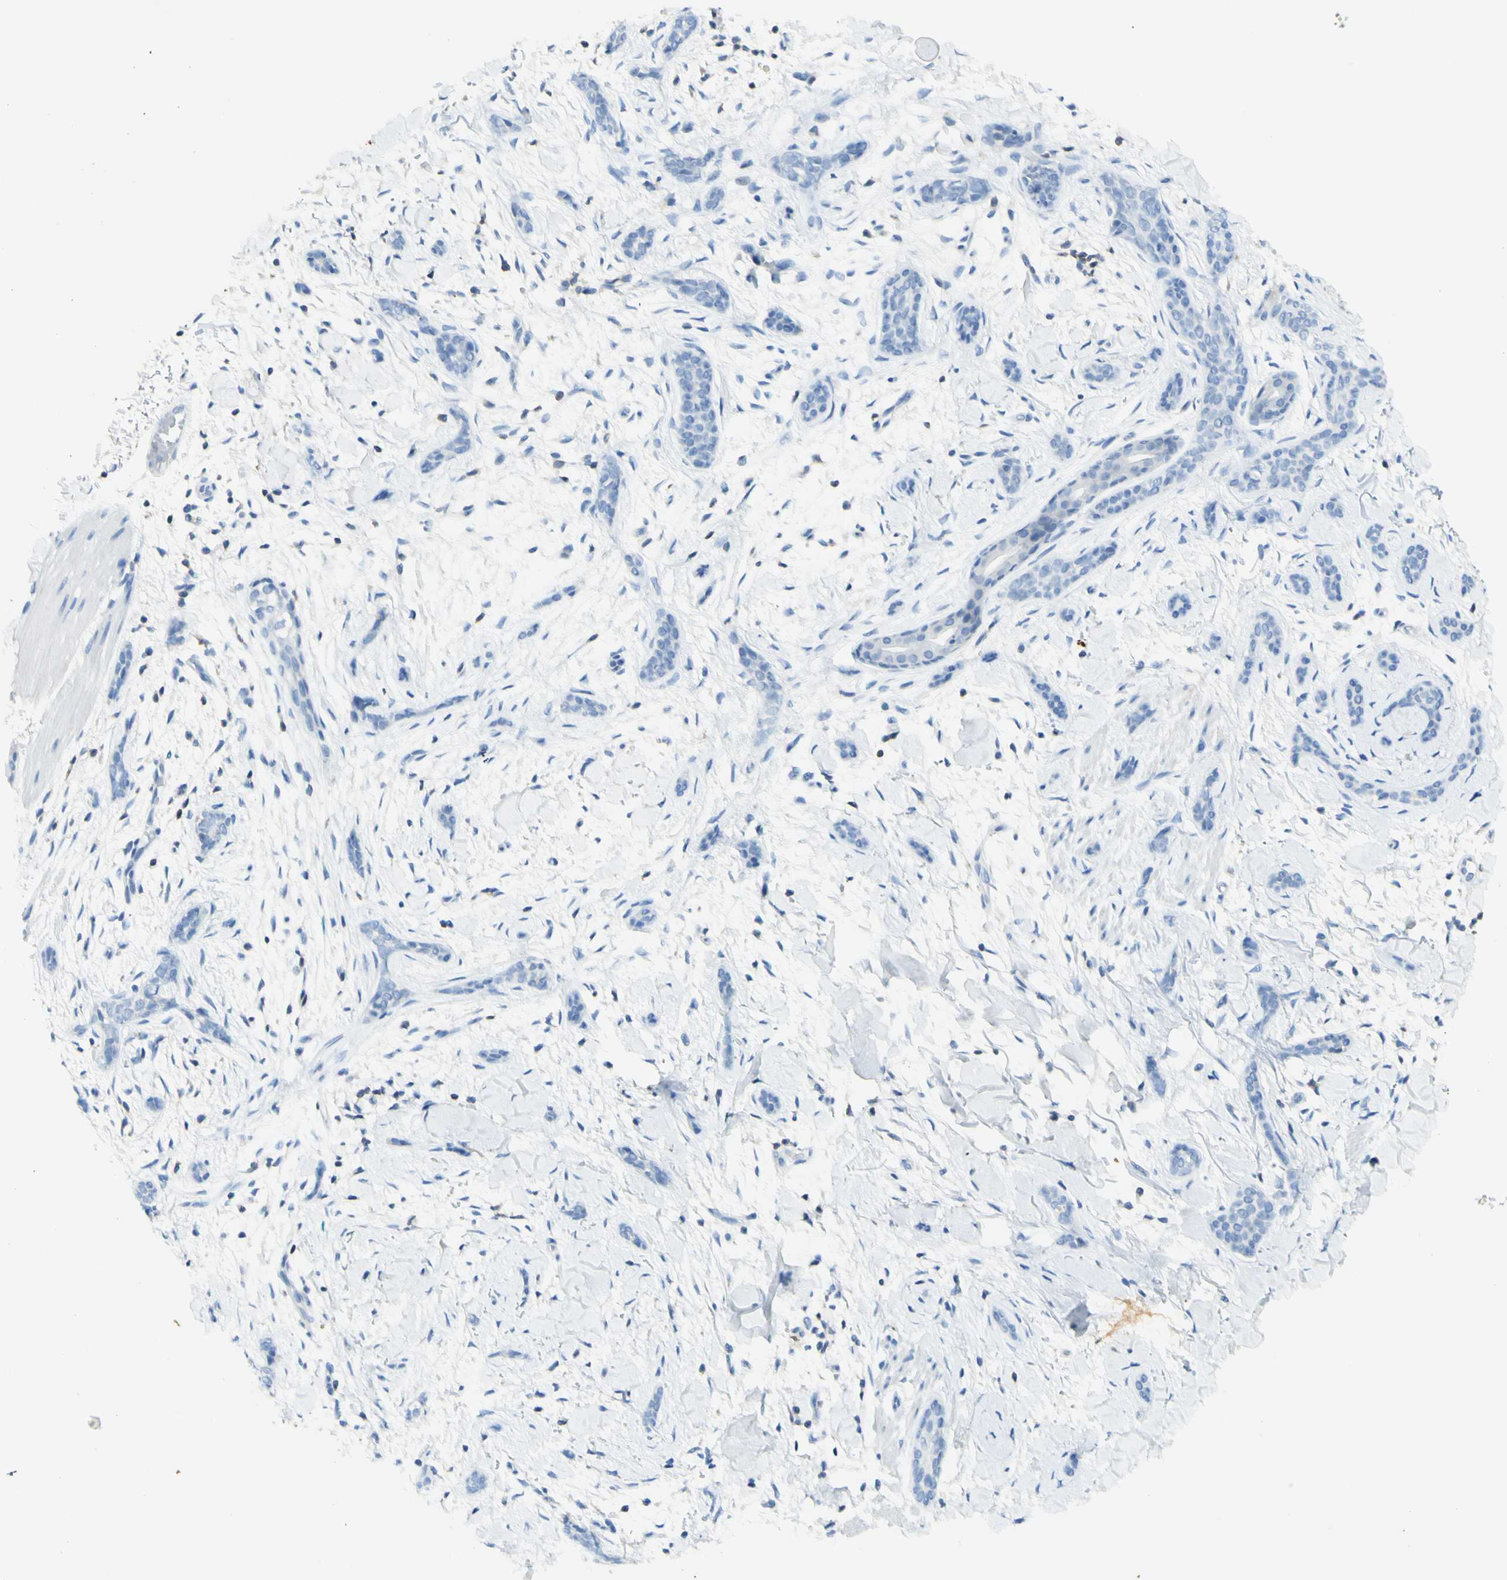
{"staining": {"intensity": "negative", "quantity": "none", "location": "none"}, "tissue": "skin cancer", "cell_type": "Tumor cells", "image_type": "cancer", "snomed": [{"axis": "morphology", "description": "Basal cell carcinoma"}, {"axis": "morphology", "description": "Adnexal tumor, benign"}, {"axis": "topography", "description": "Skin"}], "caption": "Skin cancer was stained to show a protein in brown. There is no significant positivity in tumor cells.", "gene": "GDF15", "patient": {"sex": "female", "age": 42}}